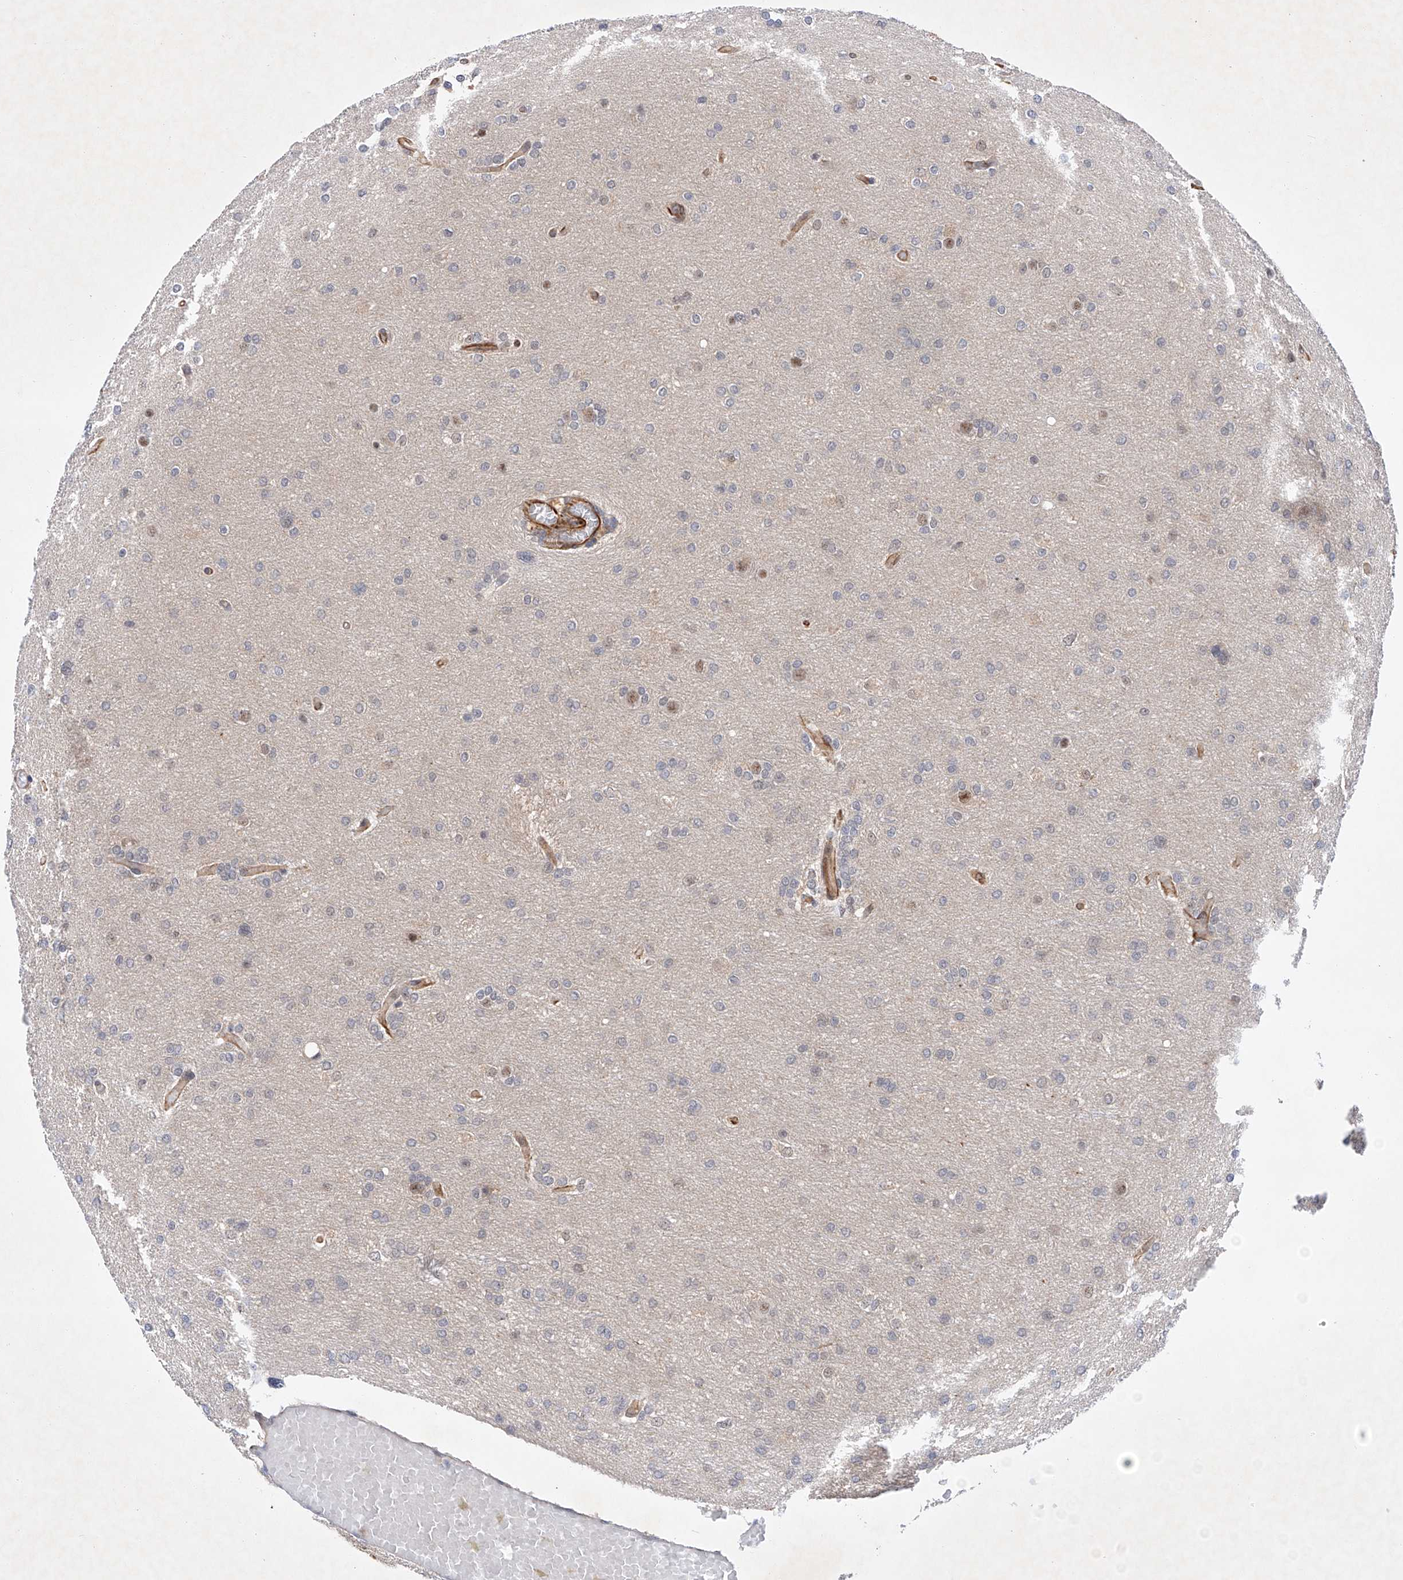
{"staining": {"intensity": "negative", "quantity": "none", "location": "none"}, "tissue": "glioma", "cell_type": "Tumor cells", "image_type": "cancer", "snomed": [{"axis": "morphology", "description": "Glioma, malignant, High grade"}, {"axis": "topography", "description": "Cerebral cortex"}], "caption": "DAB immunohistochemical staining of glioma reveals no significant expression in tumor cells. (DAB immunohistochemistry (IHC) with hematoxylin counter stain).", "gene": "AMD1", "patient": {"sex": "female", "age": 36}}